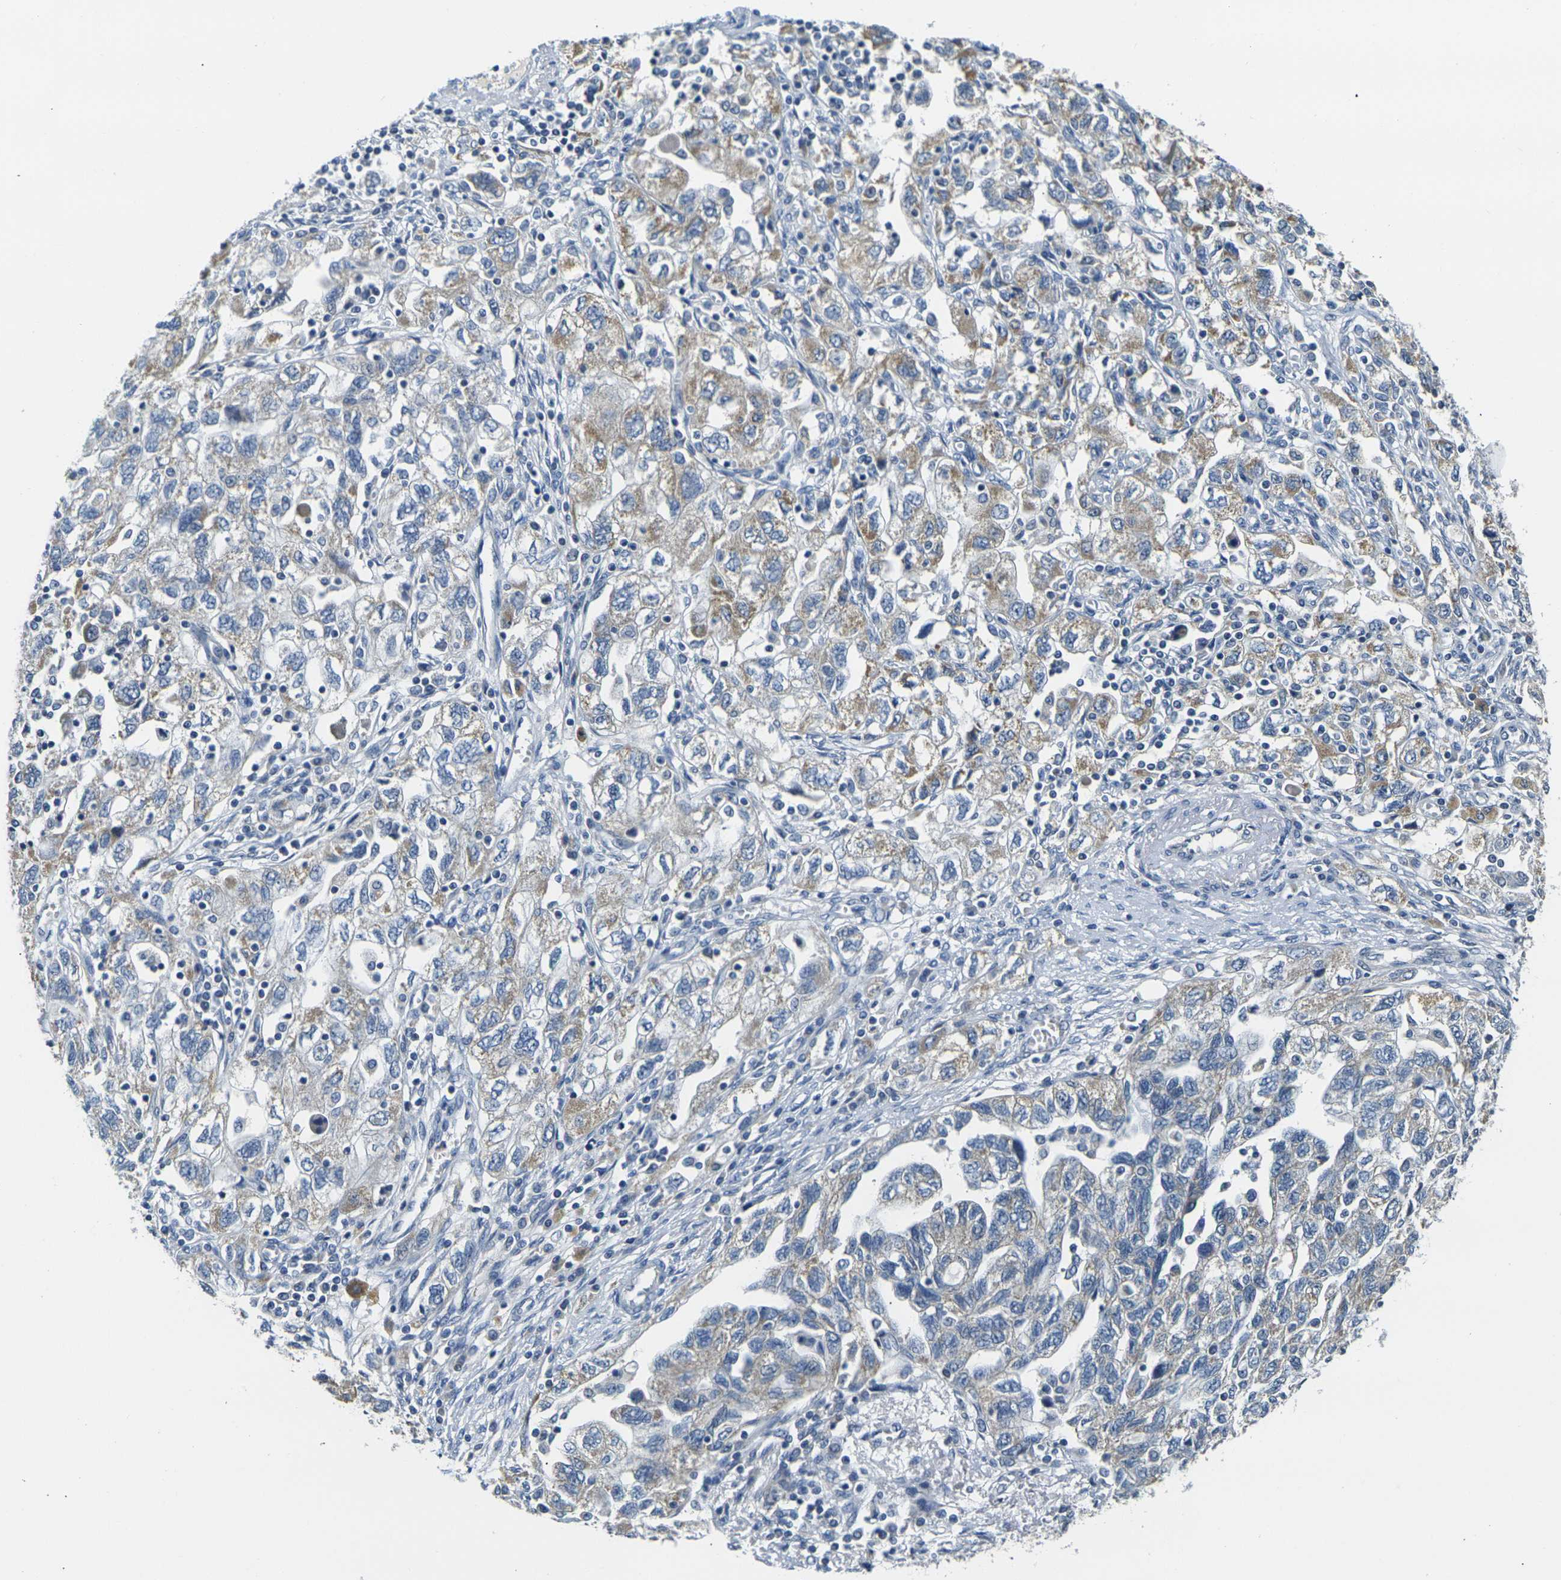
{"staining": {"intensity": "weak", "quantity": "25%-75%", "location": "cytoplasmic/membranous"}, "tissue": "ovarian cancer", "cell_type": "Tumor cells", "image_type": "cancer", "snomed": [{"axis": "morphology", "description": "Carcinoma, NOS"}, {"axis": "morphology", "description": "Cystadenocarcinoma, serous, NOS"}, {"axis": "topography", "description": "Ovary"}], "caption": "Serous cystadenocarcinoma (ovarian) stained with immunohistochemistry (IHC) demonstrates weak cytoplasmic/membranous staining in approximately 25%-75% of tumor cells.", "gene": "SHISAL2B", "patient": {"sex": "female", "age": 69}}